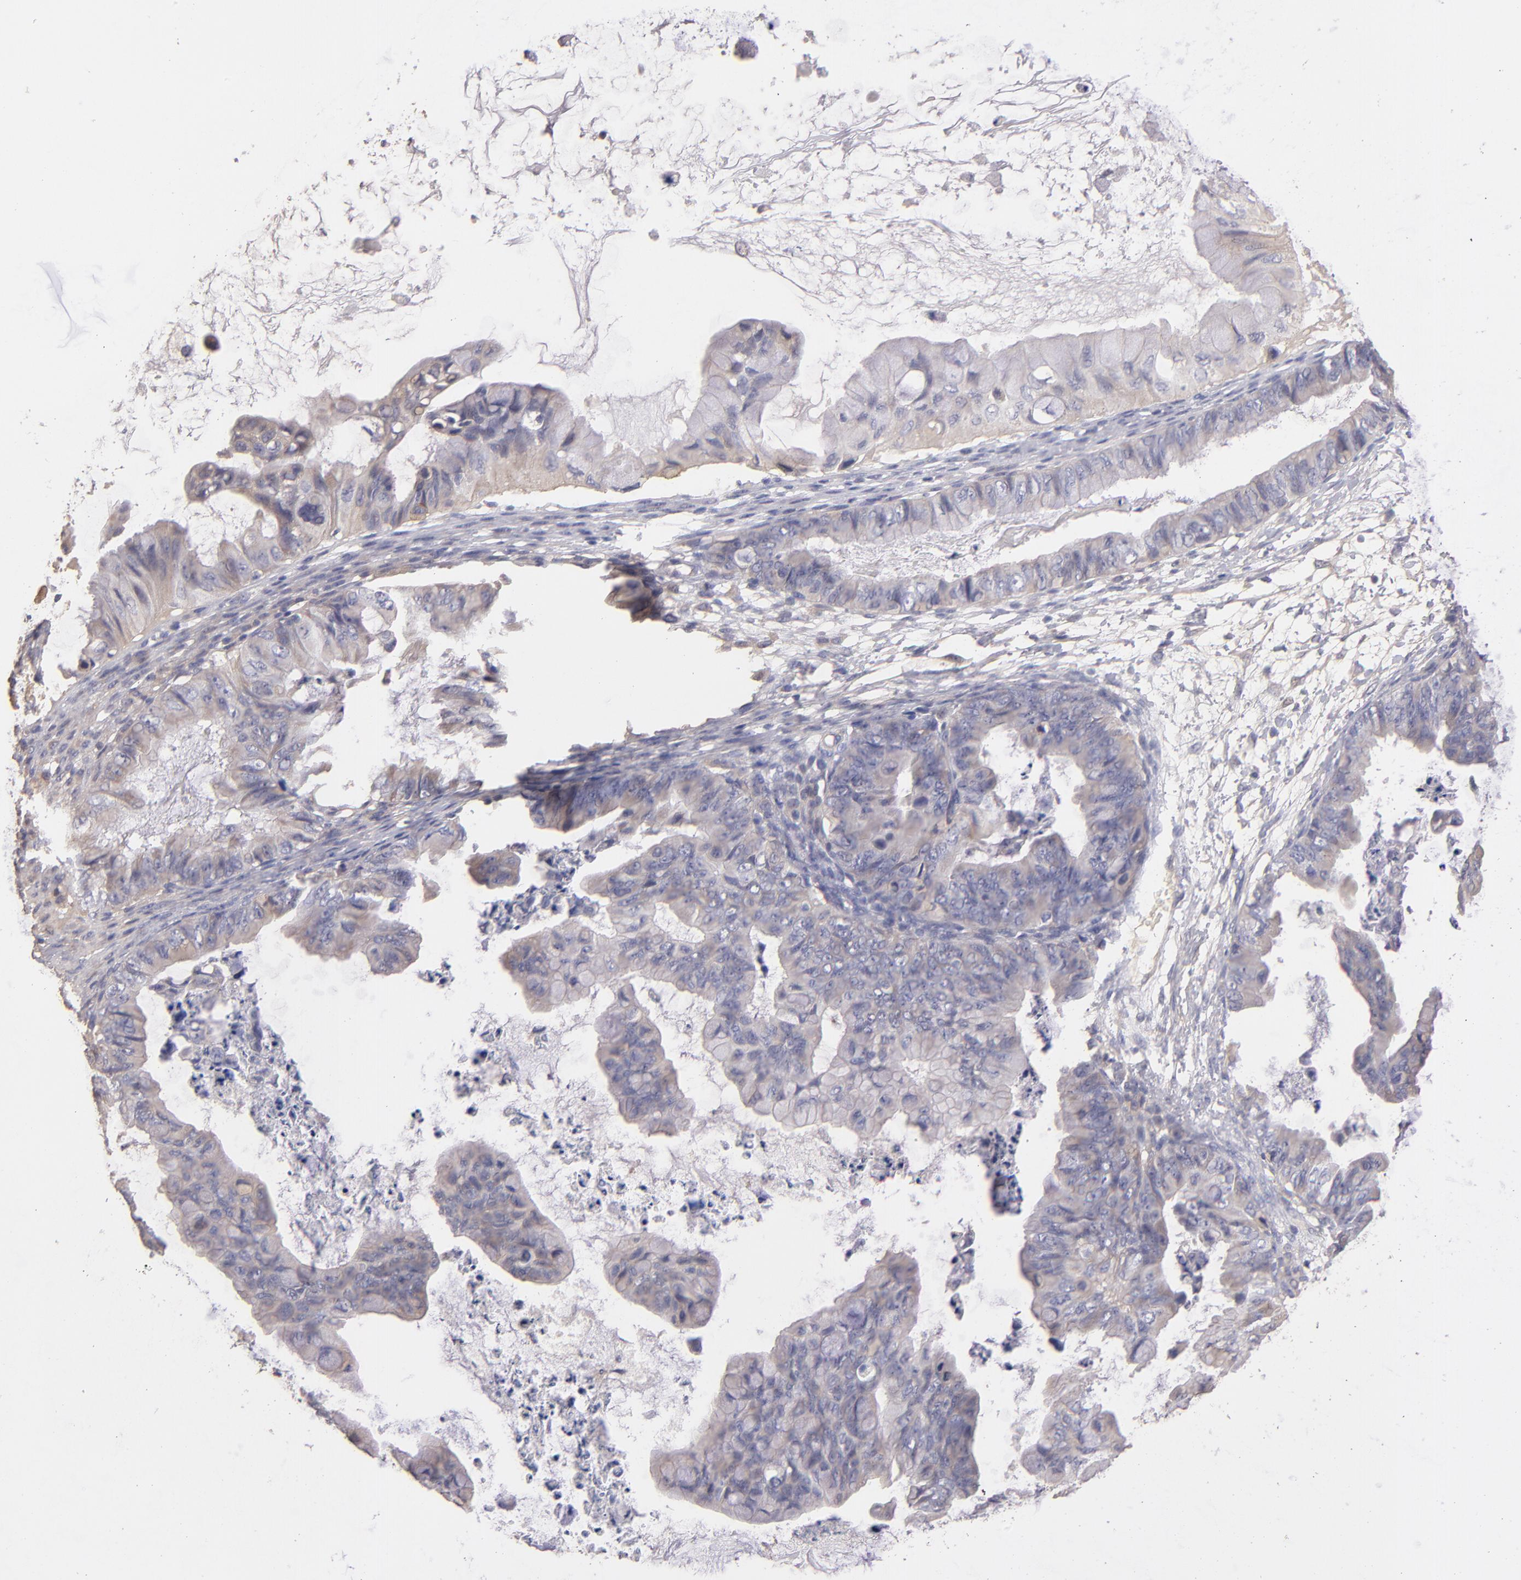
{"staining": {"intensity": "weak", "quantity": "25%-75%", "location": "cytoplasmic/membranous"}, "tissue": "ovarian cancer", "cell_type": "Tumor cells", "image_type": "cancer", "snomed": [{"axis": "morphology", "description": "Cystadenocarcinoma, mucinous, NOS"}, {"axis": "topography", "description": "Ovary"}], "caption": "The immunohistochemical stain labels weak cytoplasmic/membranous staining in tumor cells of mucinous cystadenocarcinoma (ovarian) tissue.", "gene": "GNAZ", "patient": {"sex": "female", "age": 36}}